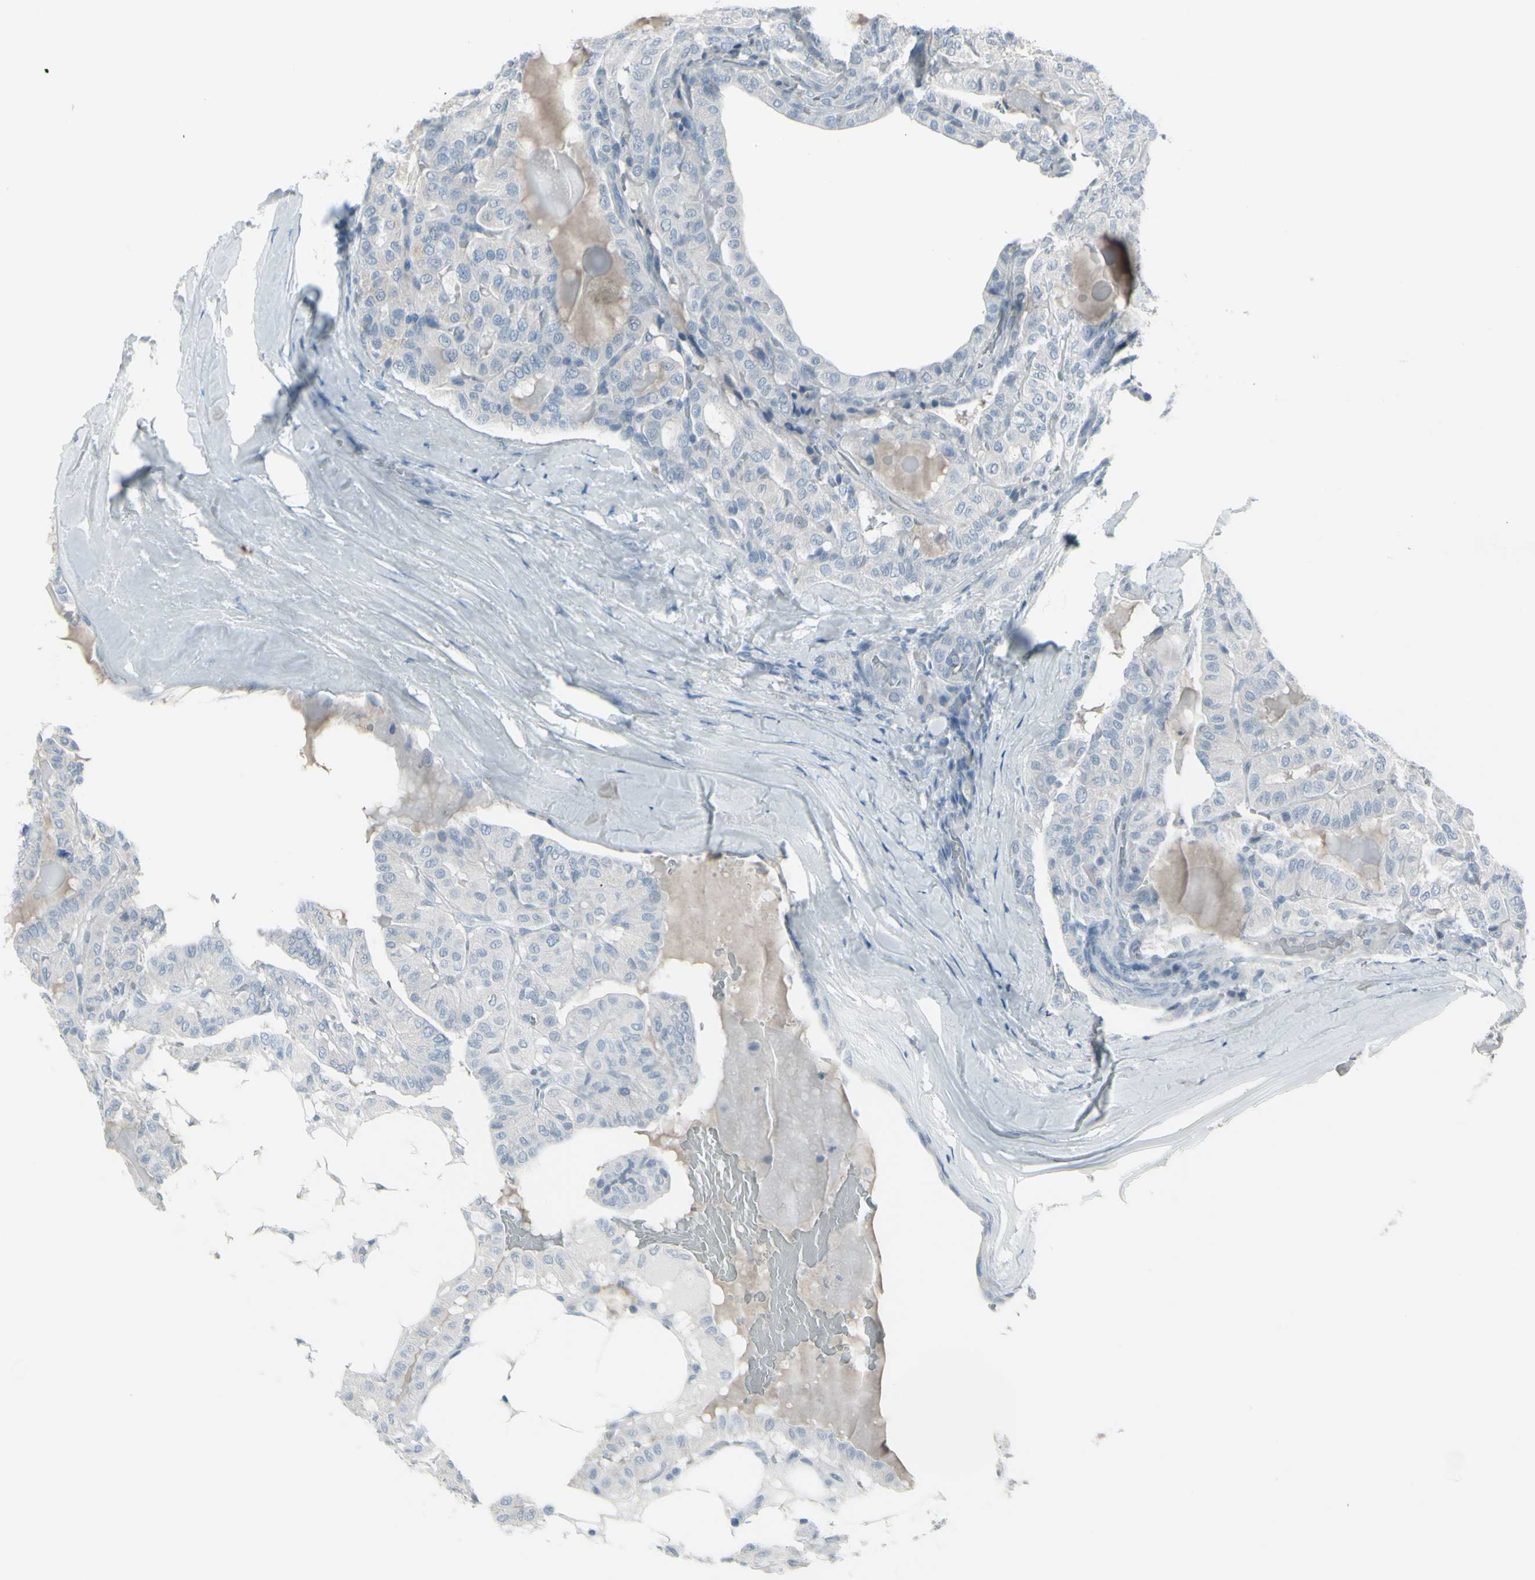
{"staining": {"intensity": "negative", "quantity": "none", "location": "none"}, "tissue": "thyroid cancer", "cell_type": "Tumor cells", "image_type": "cancer", "snomed": [{"axis": "morphology", "description": "Papillary adenocarcinoma, NOS"}, {"axis": "topography", "description": "Thyroid gland"}], "caption": "An immunohistochemistry (IHC) photomicrograph of thyroid papillary adenocarcinoma is shown. There is no staining in tumor cells of thyroid papillary adenocarcinoma.", "gene": "RAB3A", "patient": {"sex": "male", "age": 77}}